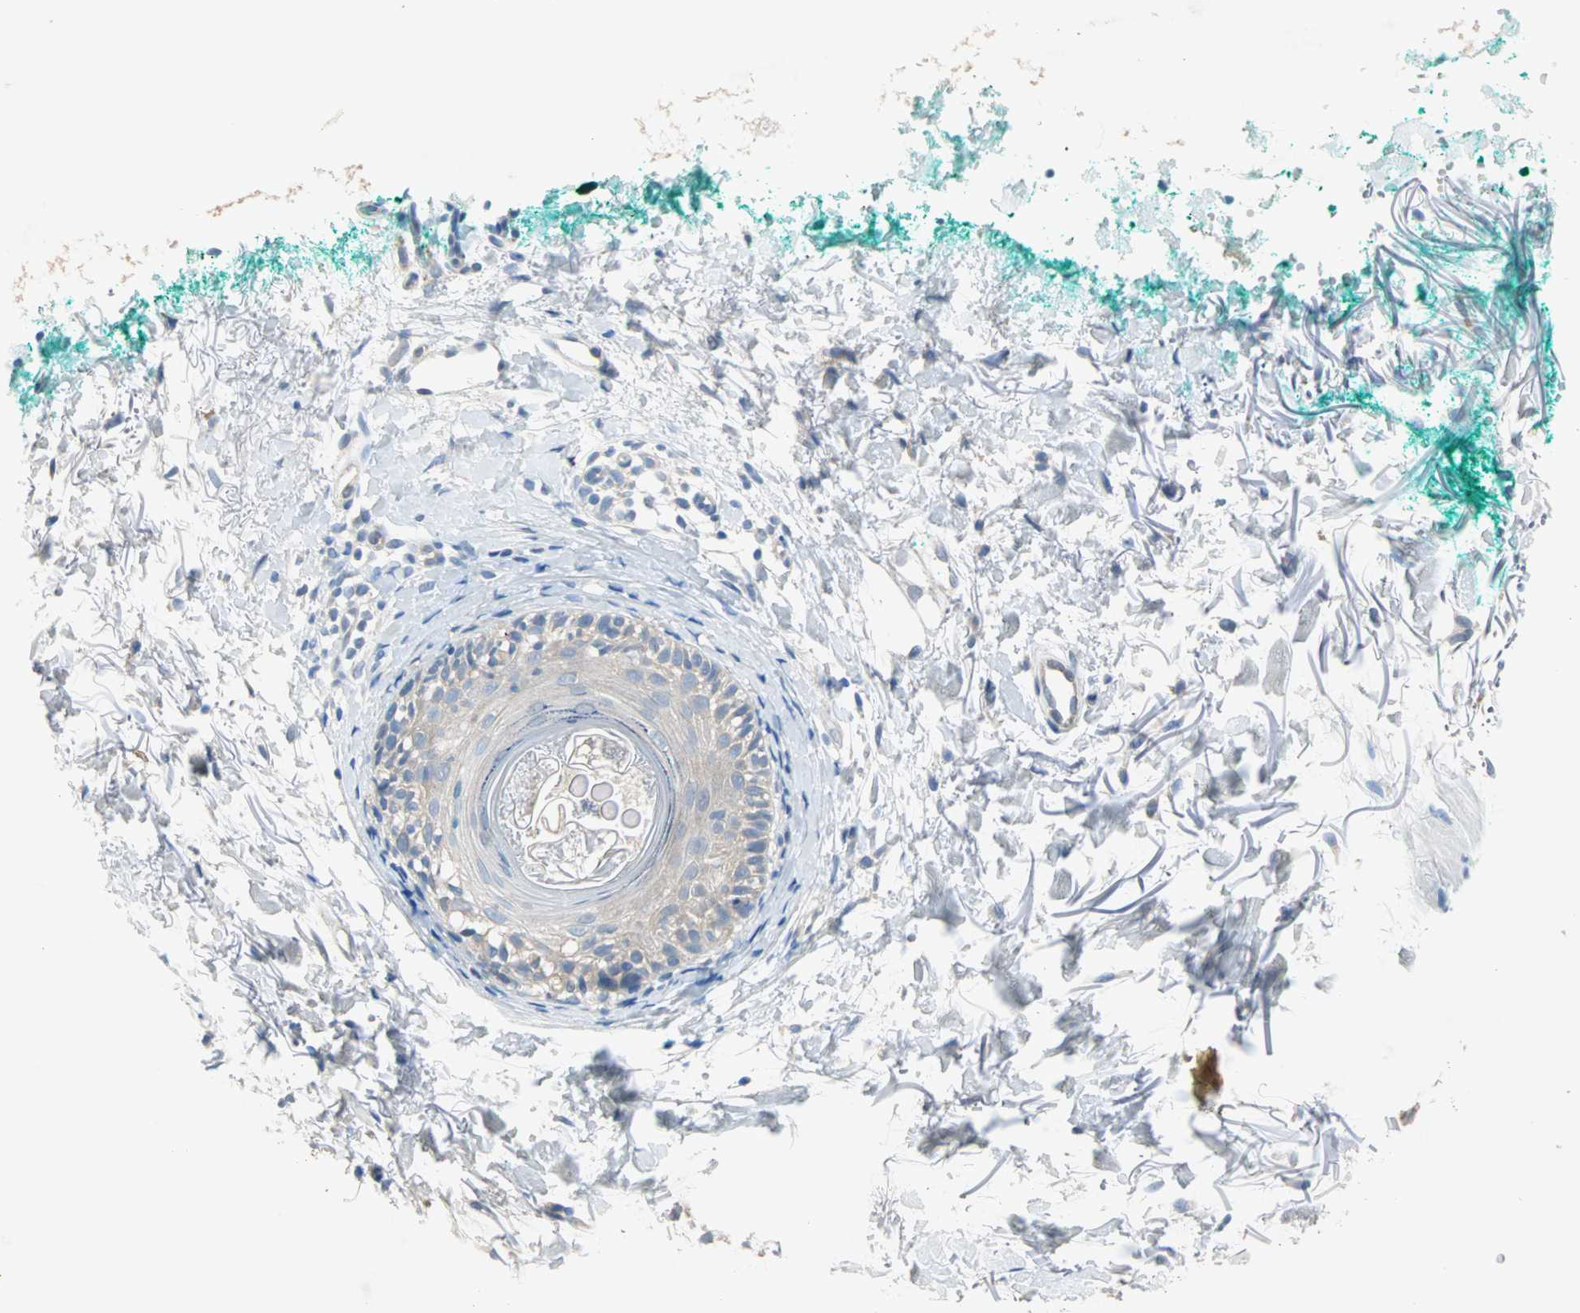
{"staining": {"intensity": "negative", "quantity": "none", "location": "none"}, "tissue": "skin", "cell_type": "Fibroblasts", "image_type": "normal", "snomed": [{"axis": "morphology", "description": "Normal tissue, NOS"}, {"axis": "topography", "description": "Skin"}], "caption": "The micrograph displays no staining of fibroblasts in normal skin. Nuclei are stained in blue.", "gene": "MPI", "patient": {"sex": "male", "age": 71}}